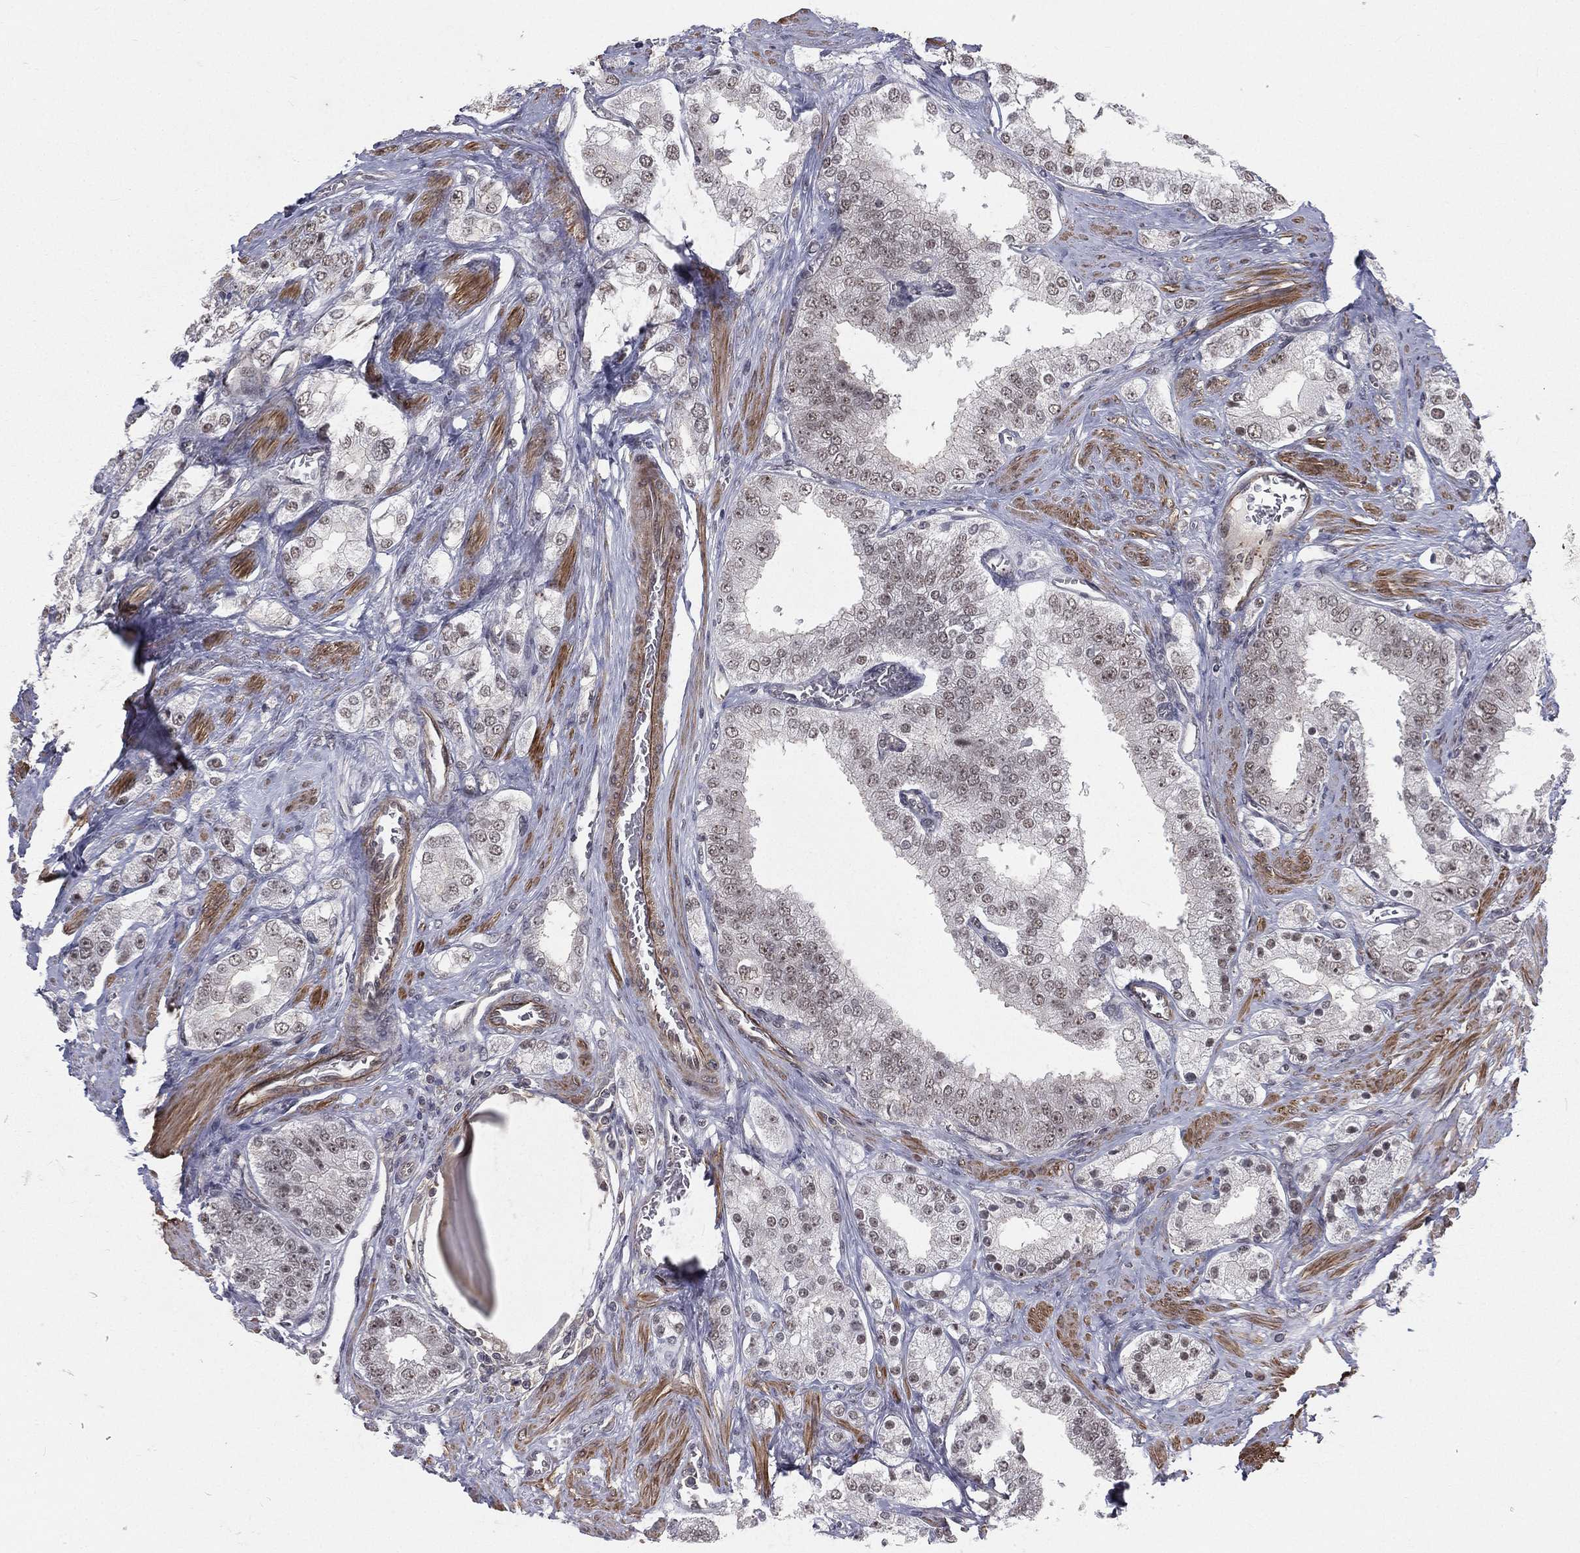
{"staining": {"intensity": "negative", "quantity": "none", "location": "none"}, "tissue": "prostate cancer", "cell_type": "Tumor cells", "image_type": "cancer", "snomed": [{"axis": "morphology", "description": "Adenocarcinoma, NOS"}, {"axis": "topography", "description": "Prostate and seminal vesicle, NOS"}, {"axis": "topography", "description": "Prostate"}], "caption": "Protein analysis of prostate cancer shows no significant staining in tumor cells.", "gene": "MORC2", "patient": {"sex": "male", "age": 67}}